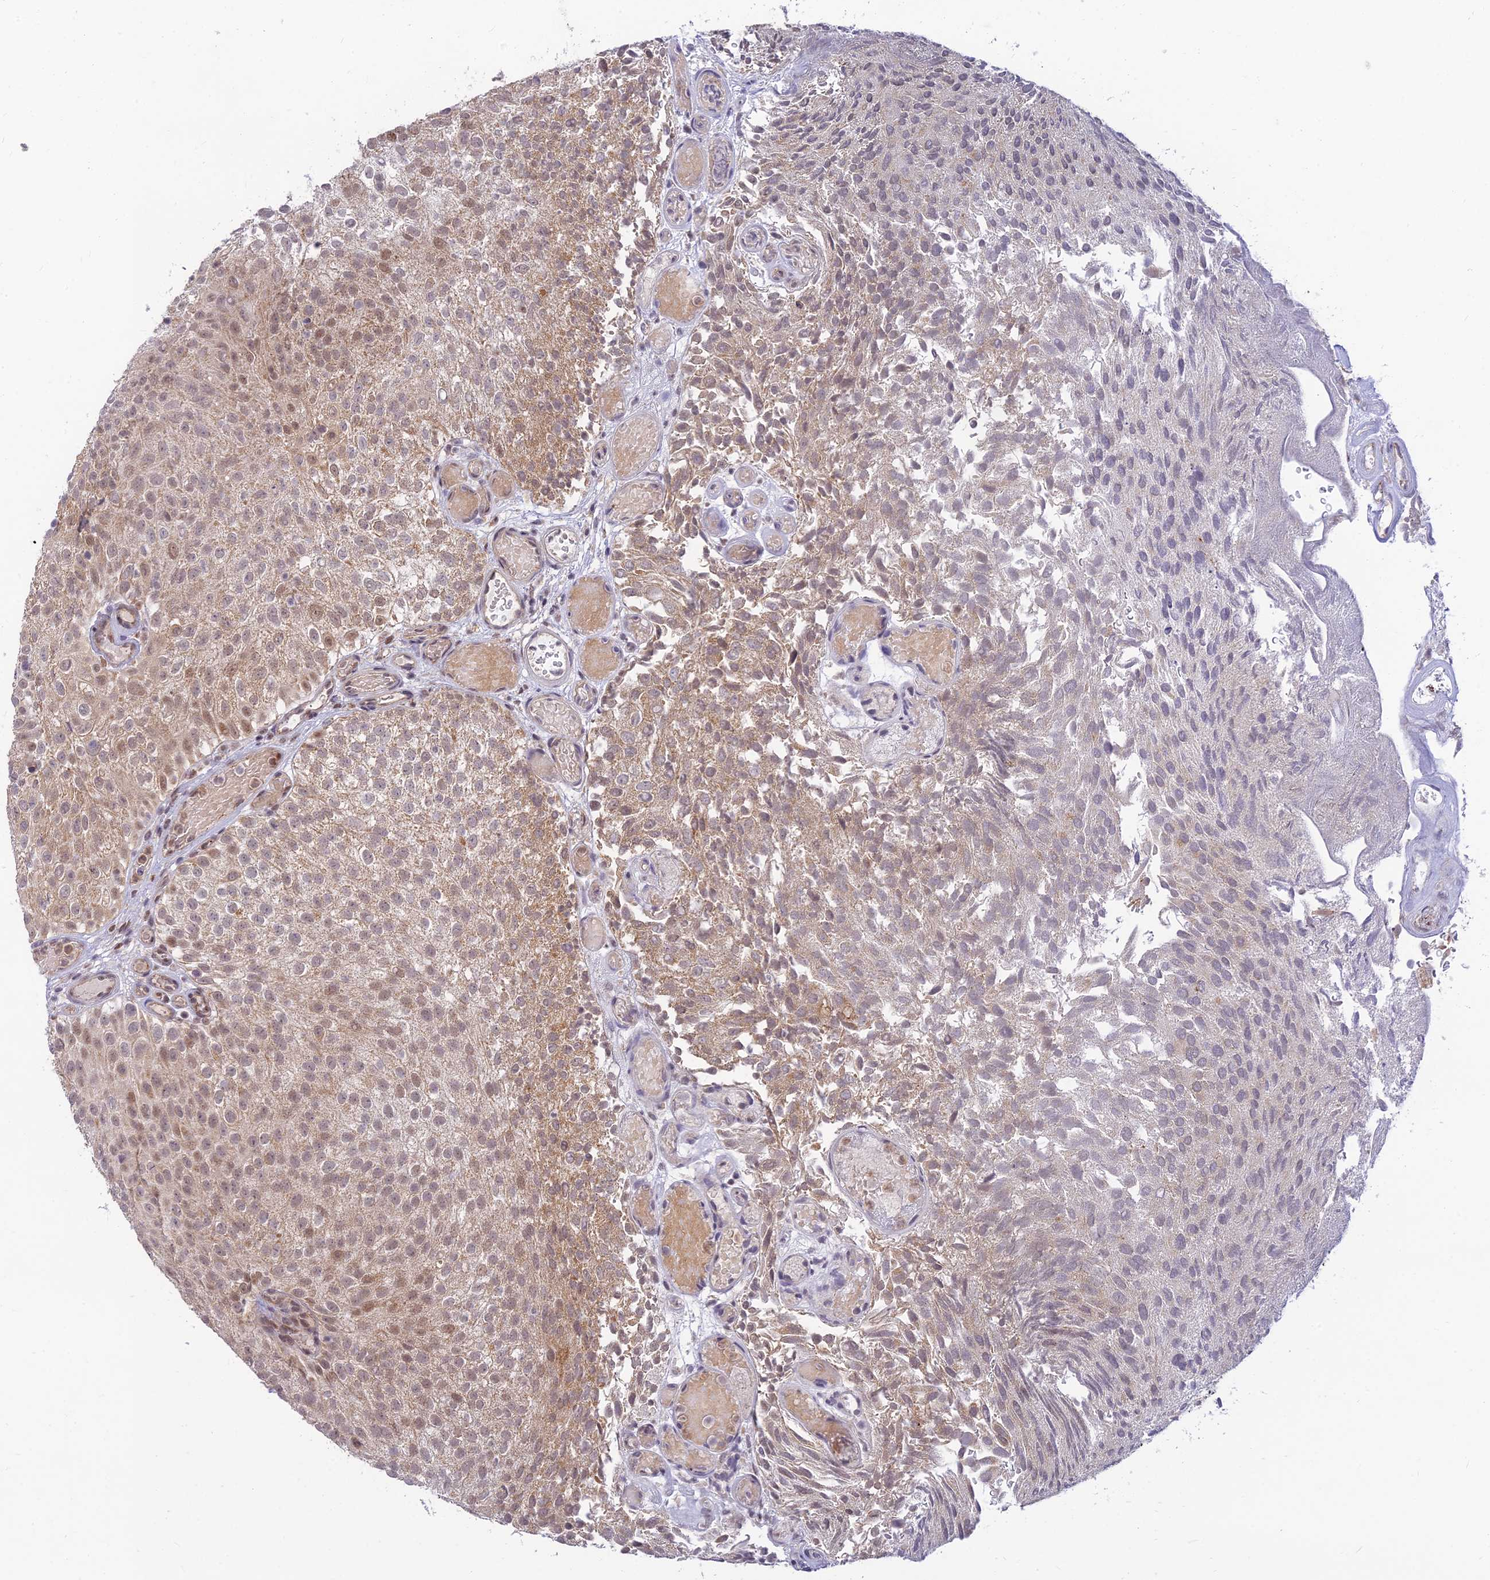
{"staining": {"intensity": "weak", "quantity": ">75%", "location": "cytoplasmic/membranous,nuclear"}, "tissue": "urothelial cancer", "cell_type": "Tumor cells", "image_type": "cancer", "snomed": [{"axis": "morphology", "description": "Urothelial carcinoma, Low grade"}, {"axis": "topography", "description": "Urinary bladder"}], "caption": "Urothelial carcinoma (low-grade) stained for a protein shows weak cytoplasmic/membranous and nuclear positivity in tumor cells.", "gene": "MICOS13", "patient": {"sex": "male", "age": 78}}